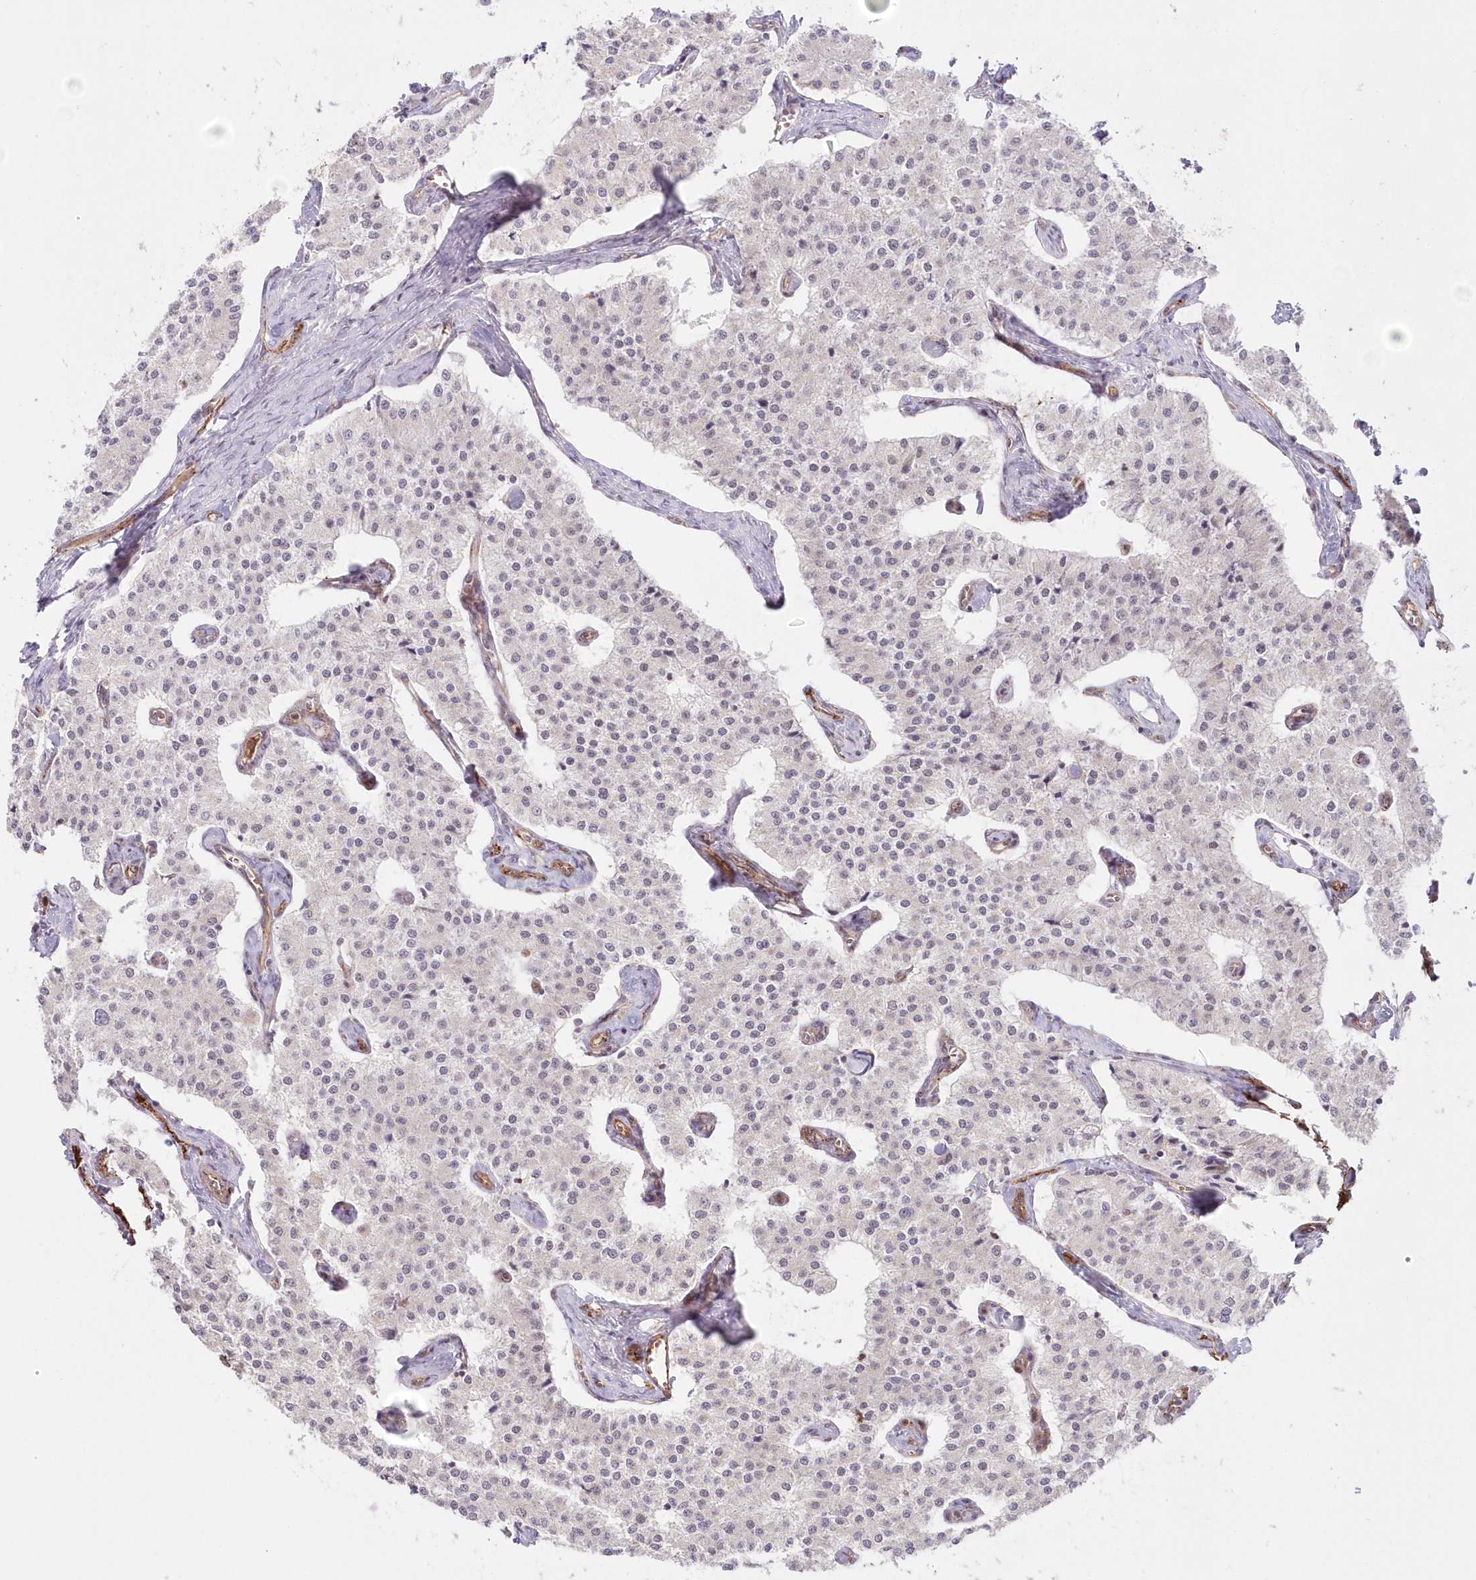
{"staining": {"intensity": "negative", "quantity": "none", "location": "none"}, "tissue": "carcinoid", "cell_type": "Tumor cells", "image_type": "cancer", "snomed": [{"axis": "morphology", "description": "Carcinoid, malignant, NOS"}, {"axis": "topography", "description": "Colon"}], "caption": "Immunohistochemical staining of human carcinoid exhibits no significant expression in tumor cells.", "gene": "AFAP1L2", "patient": {"sex": "female", "age": 52}}